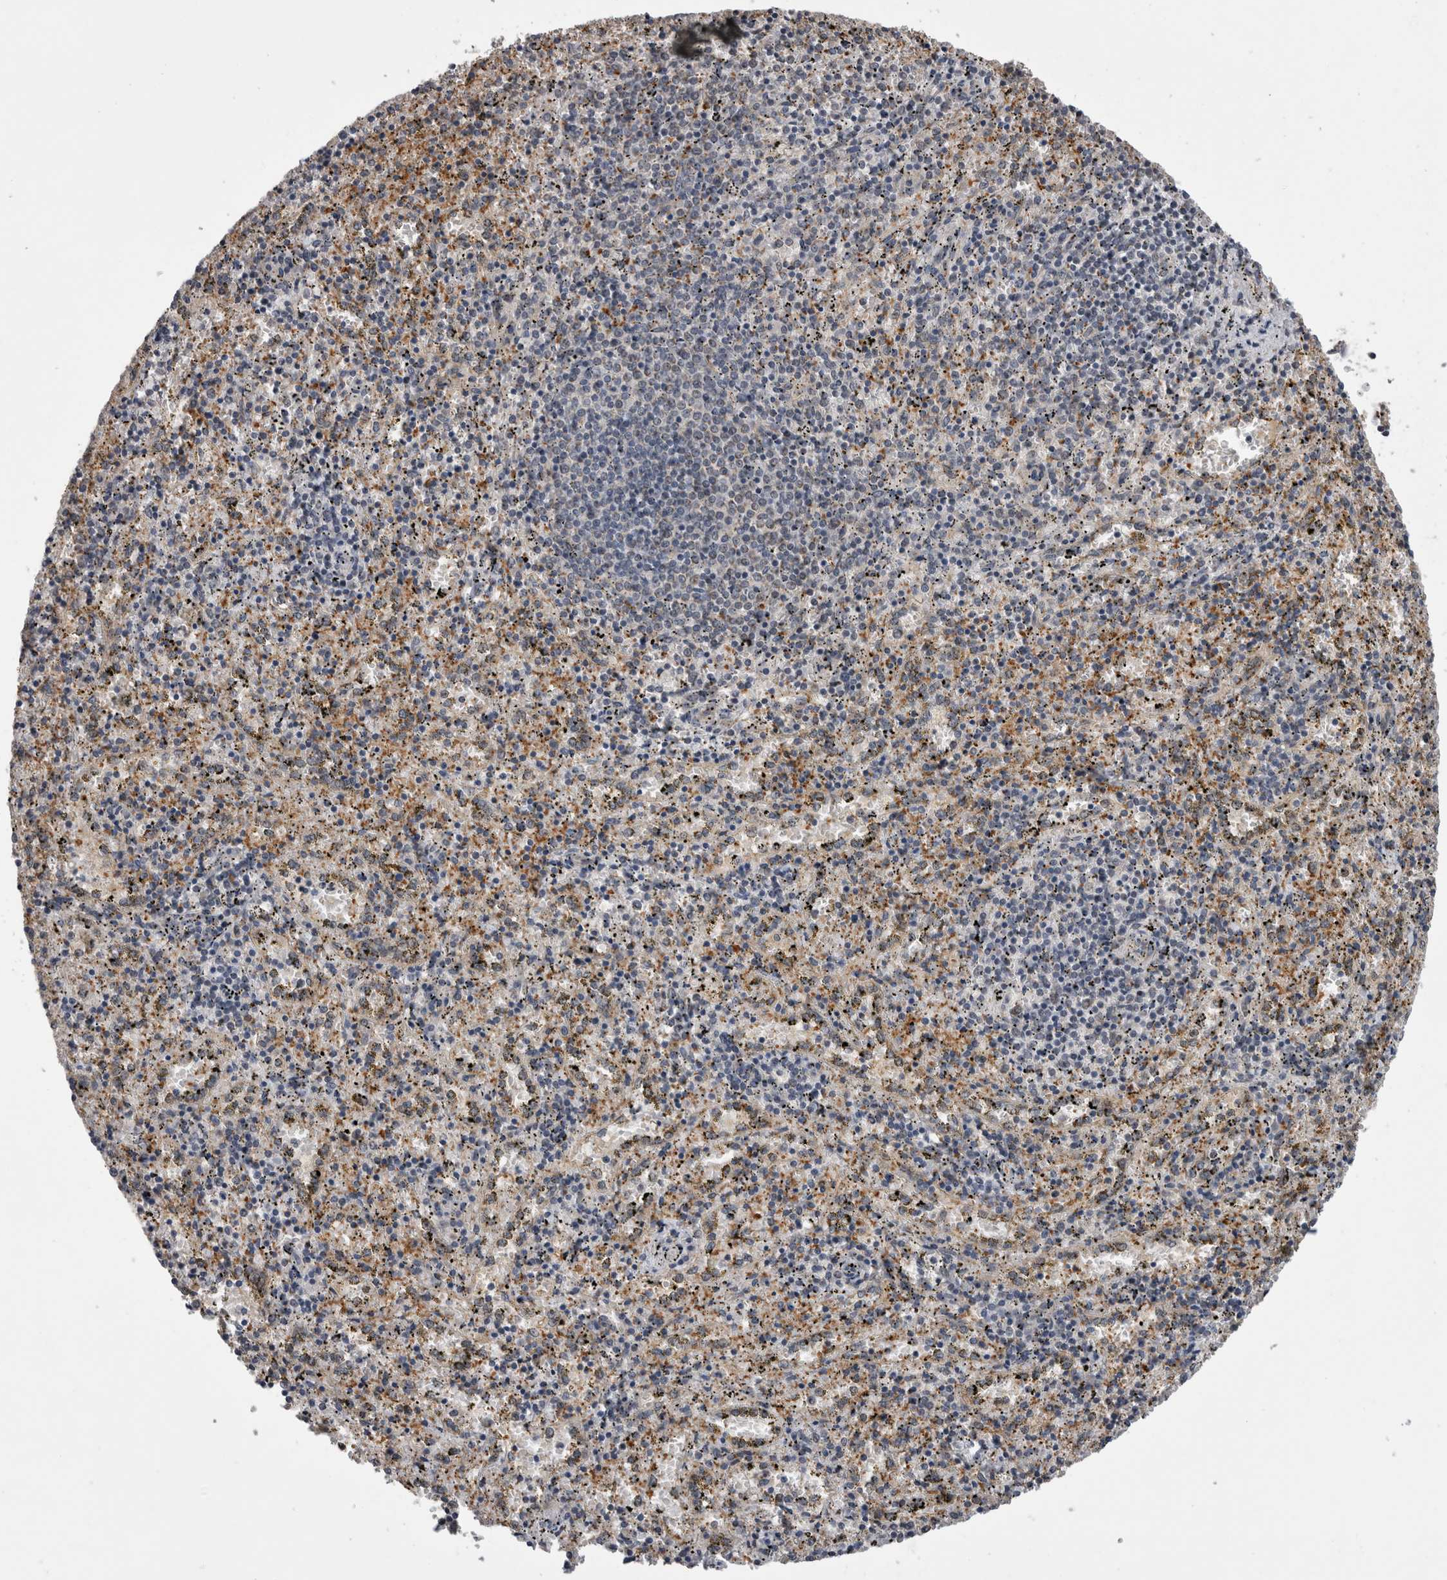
{"staining": {"intensity": "moderate", "quantity": "25%-75%", "location": "cytoplasmic/membranous"}, "tissue": "spleen", "cell_type": "Cells in red pulp", "image_type": "normal", "snomed": [{"axis": "morphology", "description": "Normal tissue, NOS"}, {"axis": "topography", "description": "Spleen"}], "caption": "Immunohistochemistry (IHC) staining of normal spleen, which exhibits medium levels of moderate cytoplasmic/membranous expression in approximately 25%-75% of cells in red pulp indicating moderate cytoplasmic/membranous protein staining. The staining was performed using DAB (3,3'-diaminobenzidine) (brown) for protein detection and nuclei were counterstained in hematoxylin (blue).", "gene": "ARHGAP29", "patient": {"sex": "male", "age": 11}}